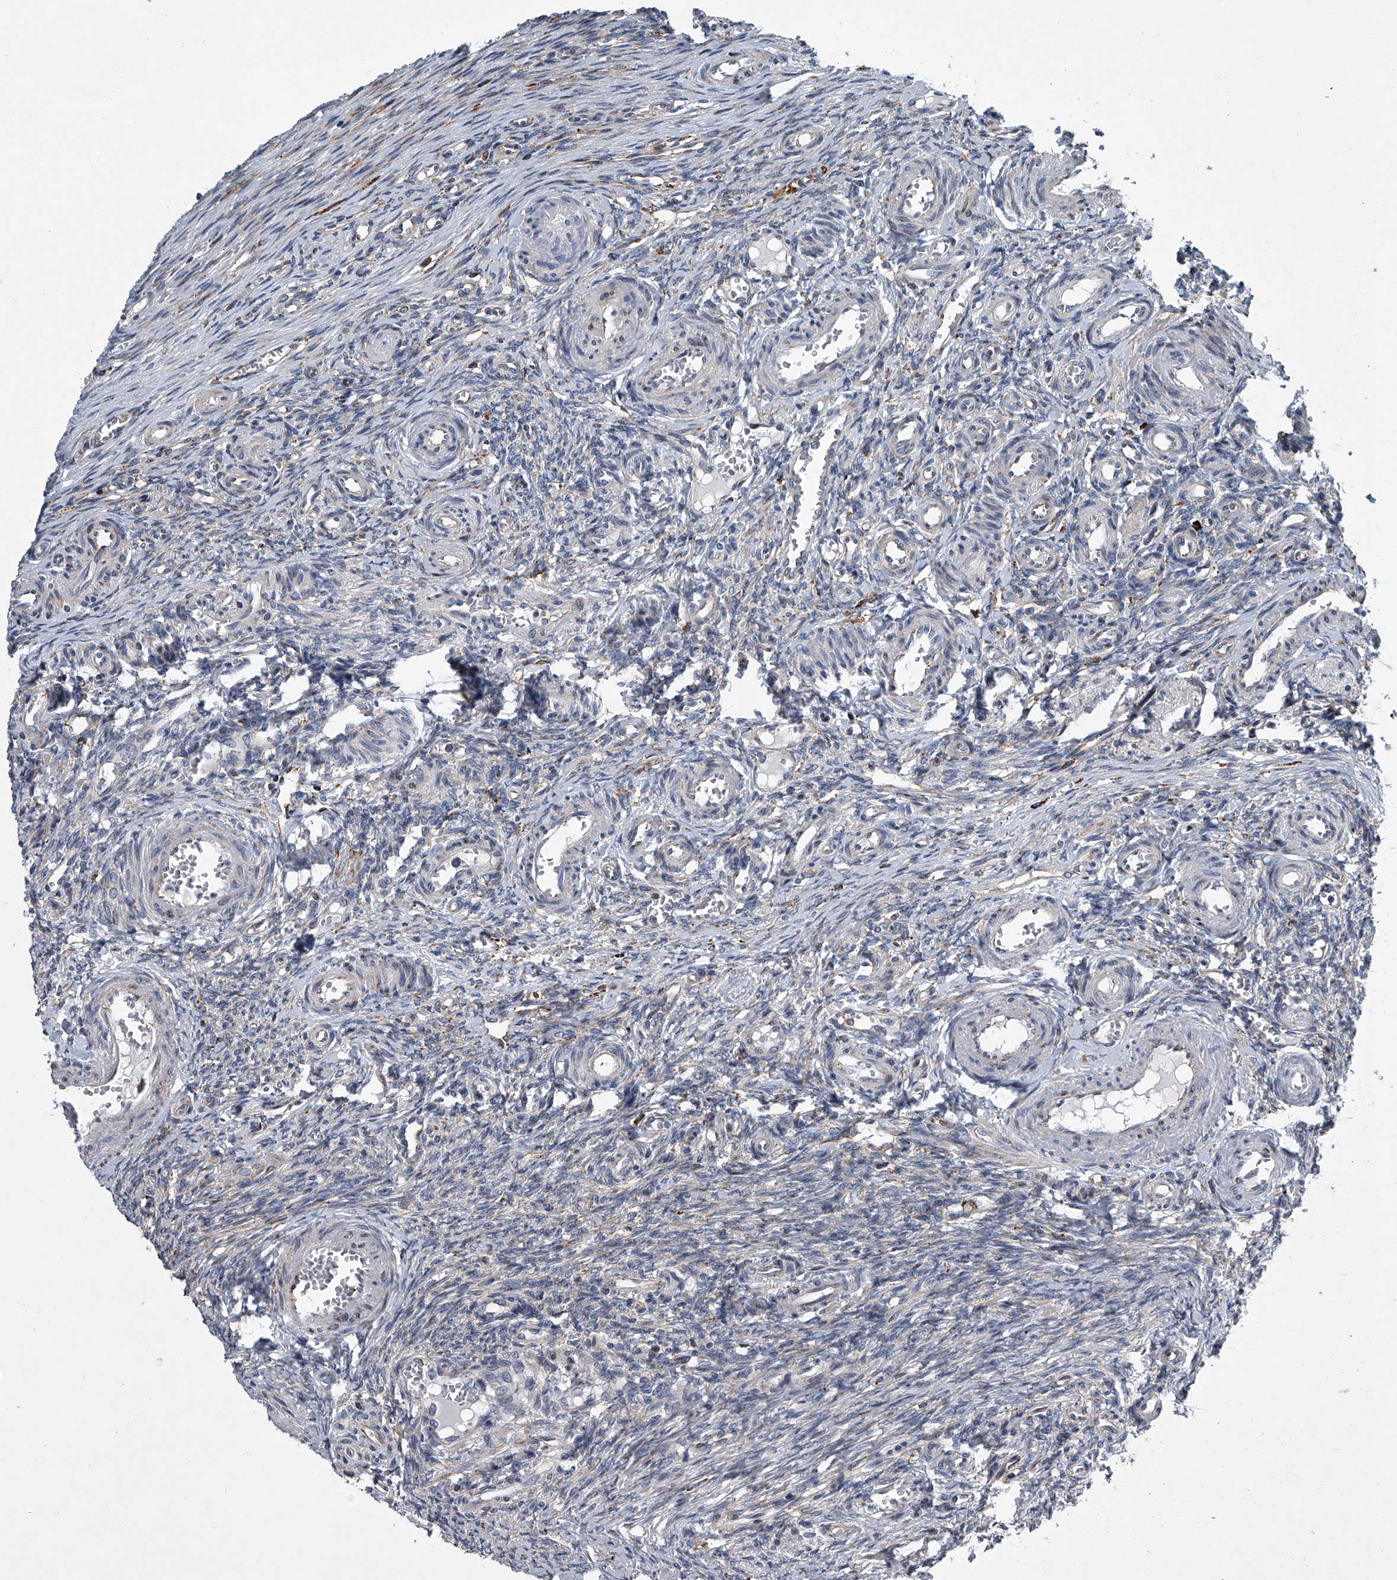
{"staining": {"intensity": "negative", "quantity": "none", "location": "none"}, "tissue": "ovary", "cell_type": "Ovarian stroma cells", "image_type": "normal", "snomed": [{"axis": "morphology", "description": "Adenocarcinoma, NOS"}, {"axis": "topography", "description": "Endometrium"}], "caption": "Immunohistochemistry (IHC) histopathology image of unremarkable ovary stained for a protein (brown), which displays no staining in ovarian stroma cells. (DAB IHC visualized using brightfield microscopy, high magnification).", "gene": "TMEM63C", "patient": {"sex": "female", "age": 32}}